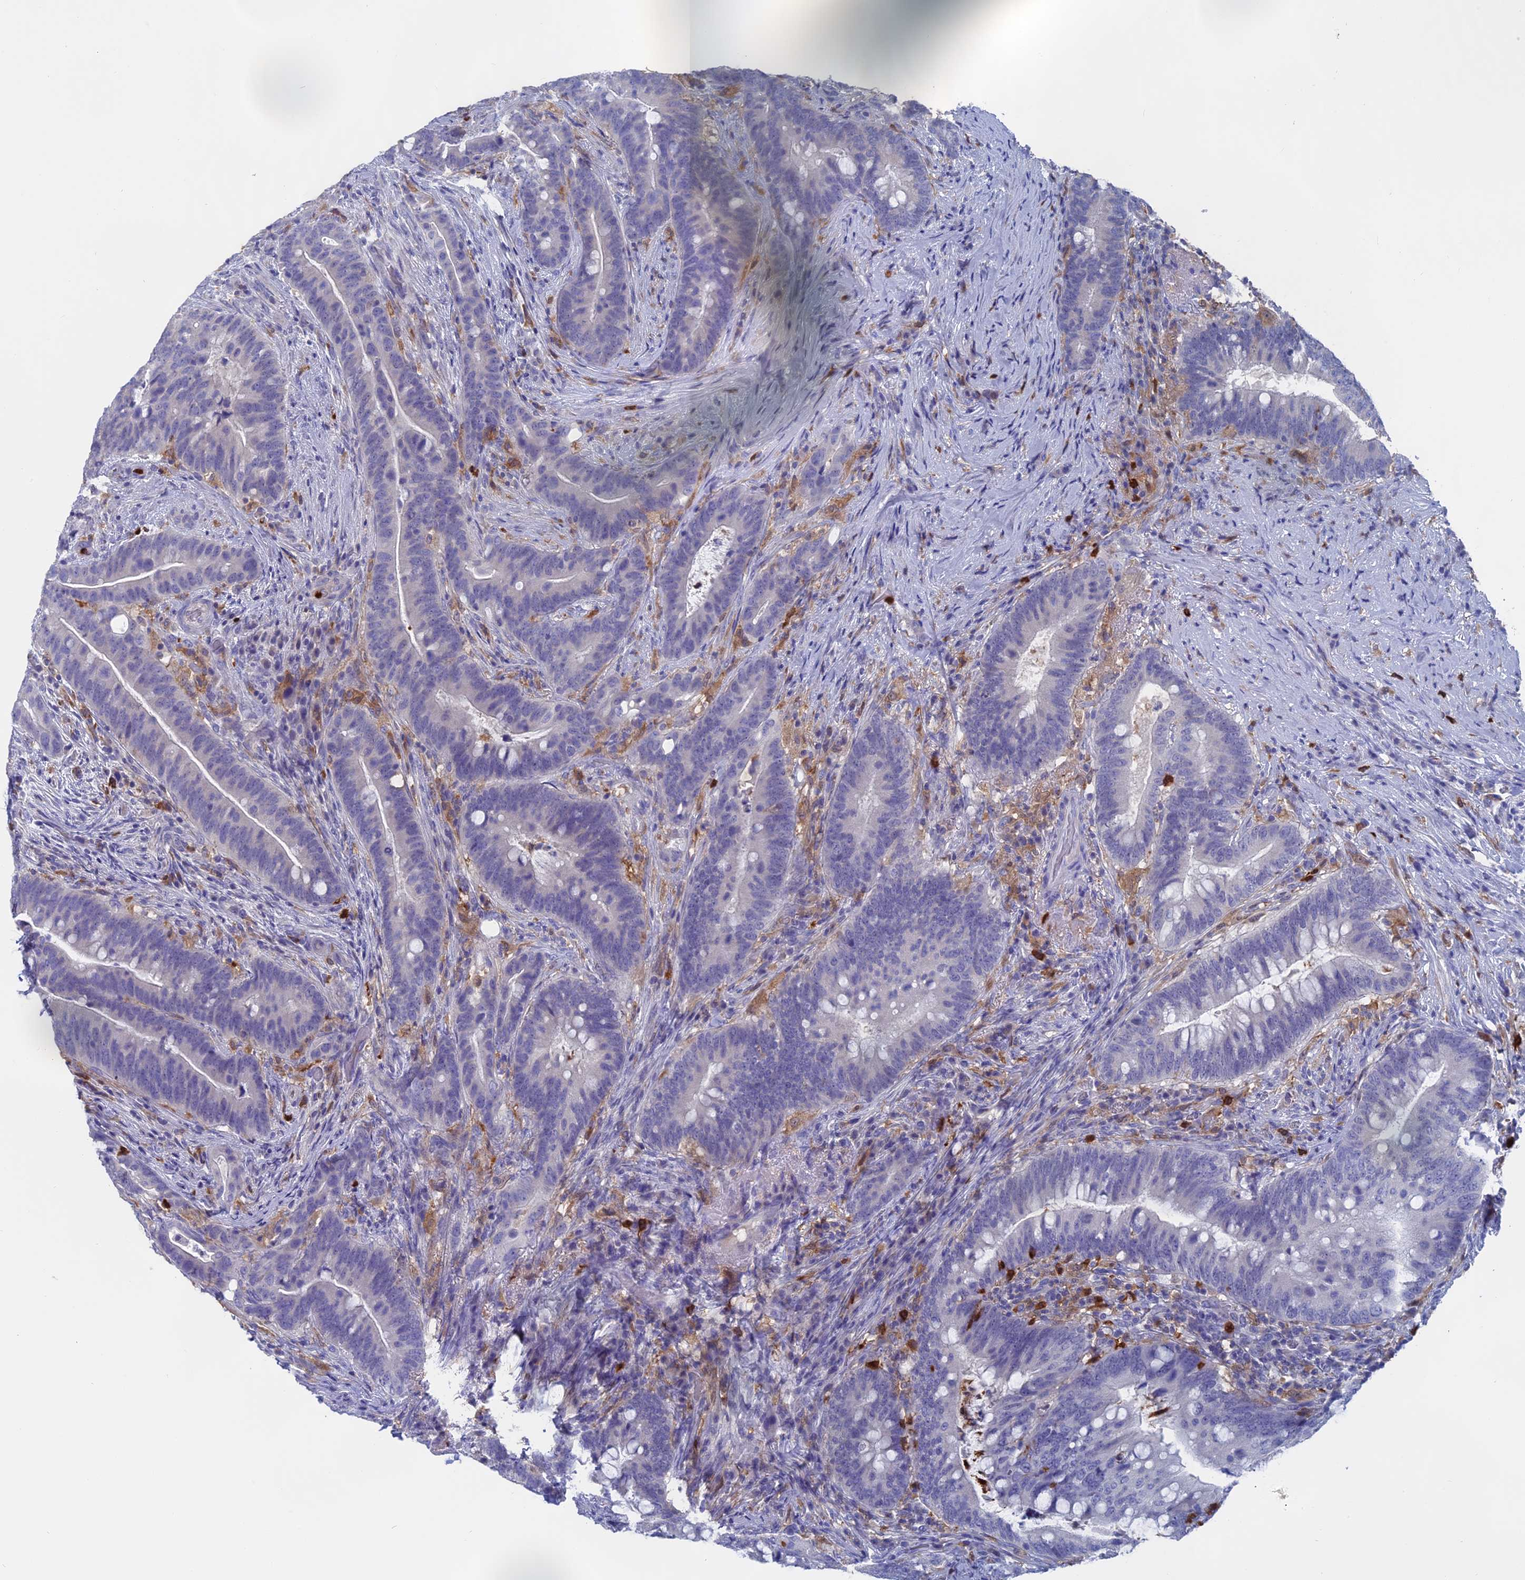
{"staining": {"intensity": "negative", "quantity": "none", "location": "none"}, "tissue": "colorectal cancer", "cell_type": "Tumor cells", "image_type": "cancer", "snomed": [{"axis": "morphology", "description": "Adenocarcinoma, NOS"}, {"axis": "topography", "description": "Colon"}], "caption": "This is an immunohistochemistry image of colorectal cancer (adenocarcinoma). There is no staining in tumor cells.", "gene": "NCF4", "patient": {"sex": "female", "age": 66}}